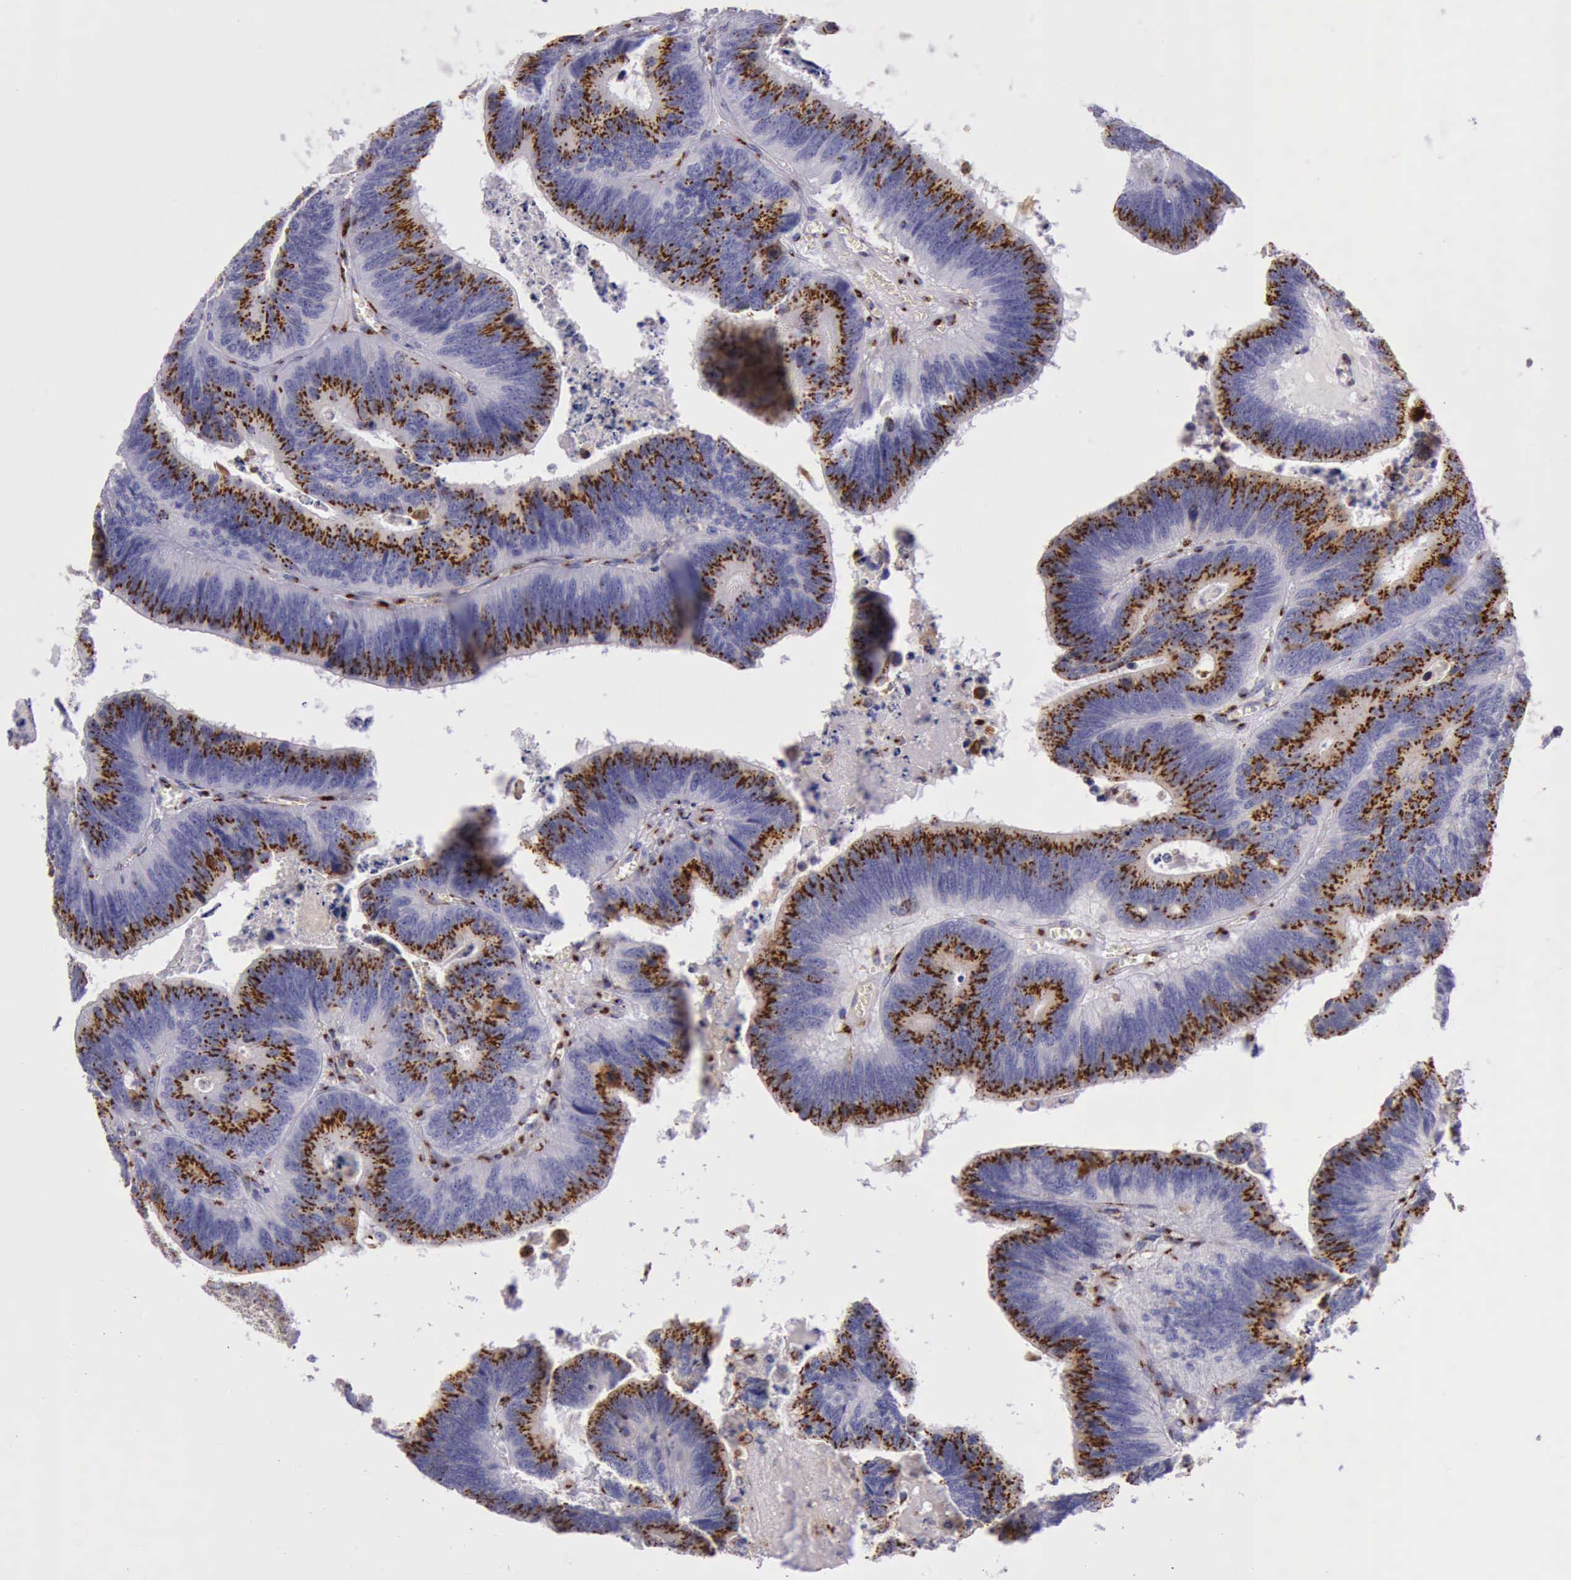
{"staining": {"intensity": "strong", "quantity": ">75%", "location": "cytoplasmic/membranous"}, "tissue": "colorectal cancer", "cell_type": "Tumor cells", "image_type": "cancer", "snomed": [{"axis": "morphology", "description": "Adenocarcinoma, NOS"}, {"axis": "topography", "description": "Colon"}], "caption": "Protein staining shows strong cytoplasmic/membranous expression in approximately >75% of tumor cells in colorectal cancer.", "gene": "GOLGA5", "patient": {"sex": "male", "age": 72}}